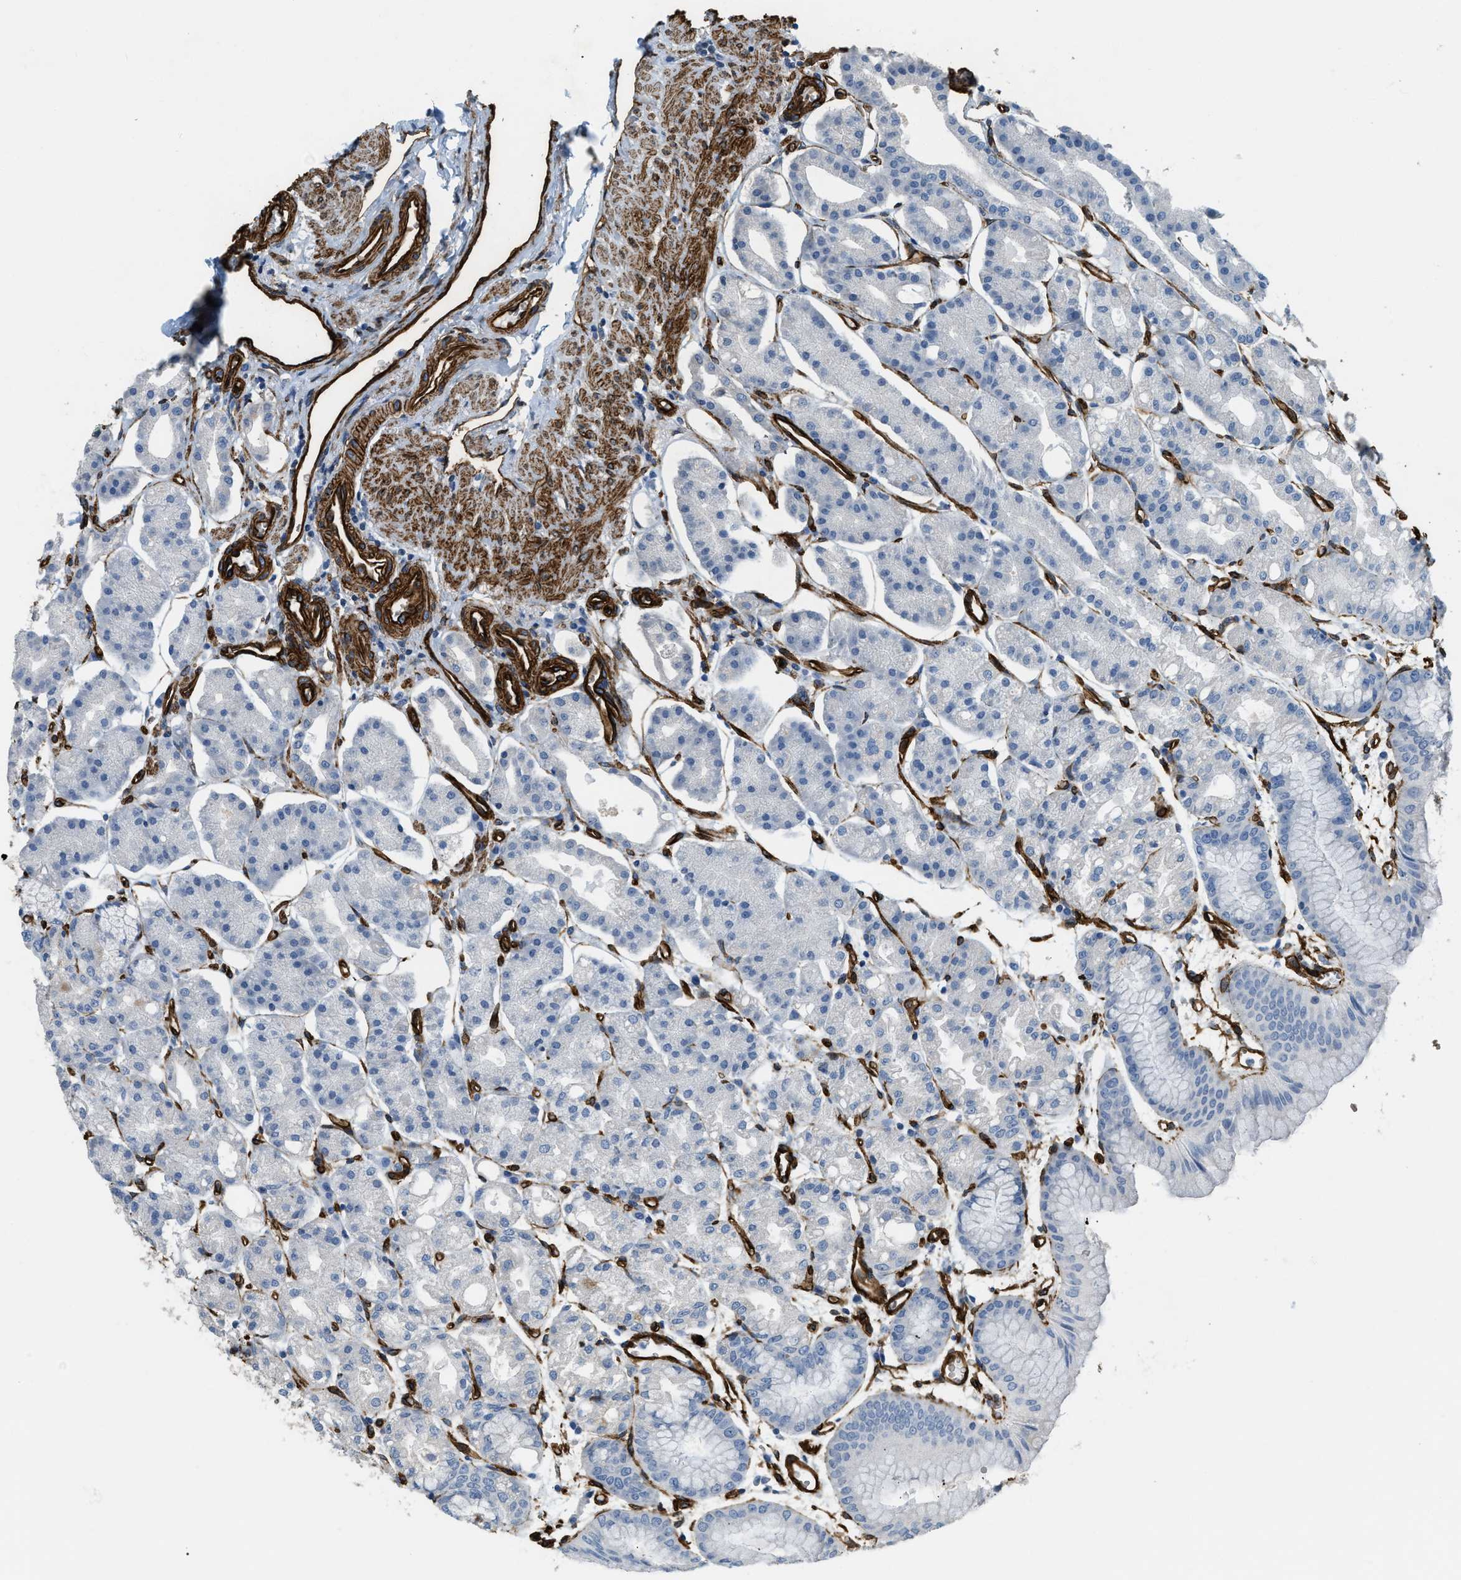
{"staining": {"intensity": "negative", "quantity": "none", "location": "none"}, "tissue": "stomach", "cell_type": "Glandular cells", "image_type": "normal", "snomed": [{"axis": "morphology", "description": "Normal tissue, NOS"}, {"axis": "topography", "description": "Stomach, lower"}], "caption": "A high-resolution micrograph shows immunohistochemistry staining of normal stomach, which exhibits no significant positivity in glandular cells. (Immunohistochemistry, brightfield microscopy, high magnification).", "gene": "TMEM43", "patient": {"sex": "male", "age": 71}}